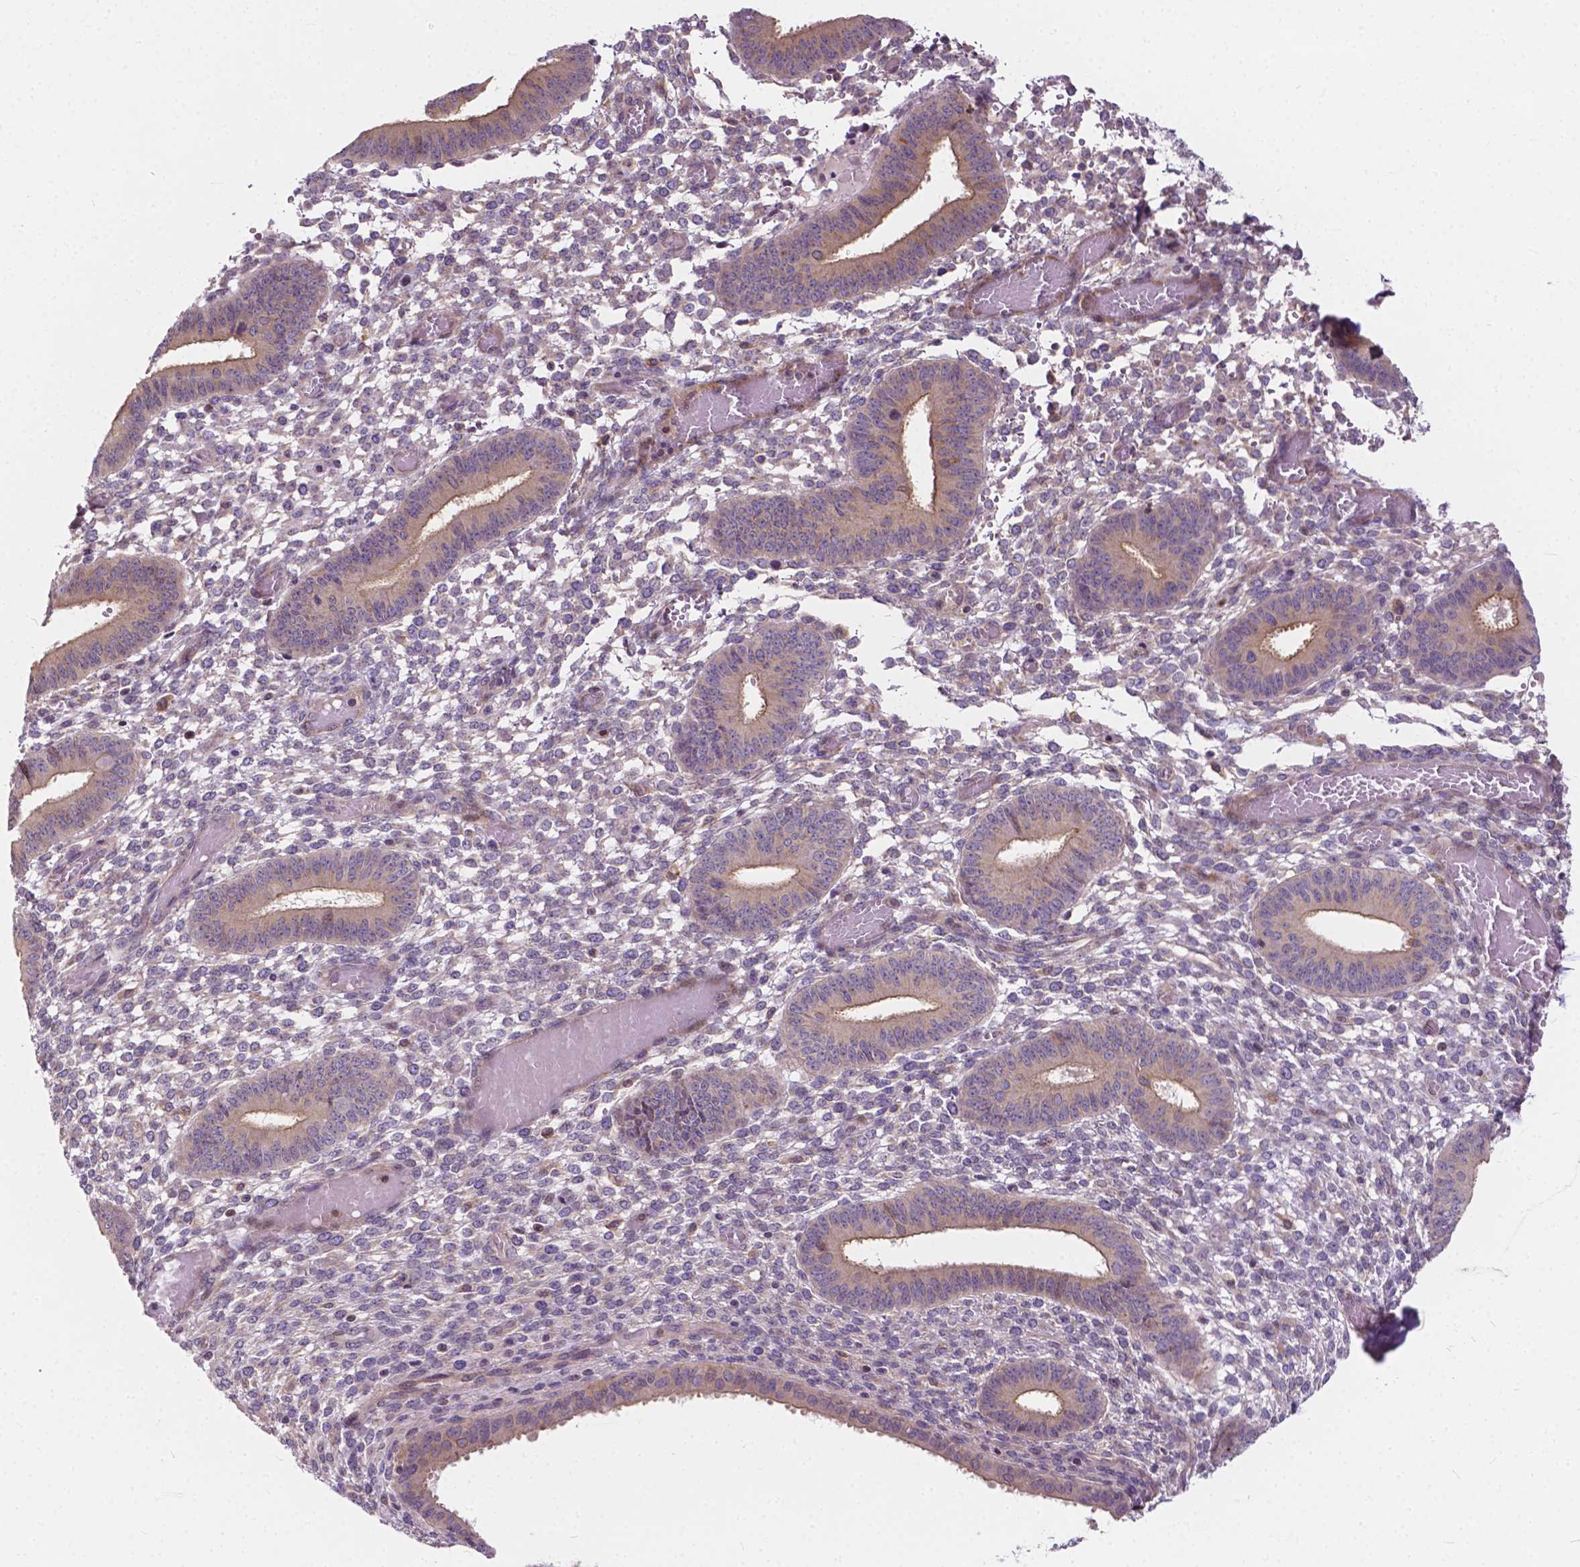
{"staining": {"intensity": "negative", "quantity": "none", "location": "none"}, "tissue": "endometrium", "cell_type": "Cells in endometrial stroma", "image_type": "normal", "snomed": [{"axis": "morphology", "description": "Normal tissue, NOS"}, {"axis": "topography", "description": "Endometrium"}], "caption": "Unremarkable endometrium was stained to show a protein in brown. There is no significant positivity in cells in endometrial stroma.", "gene": "INPP5E", "patient": {"sex": "female", "age": 42}}